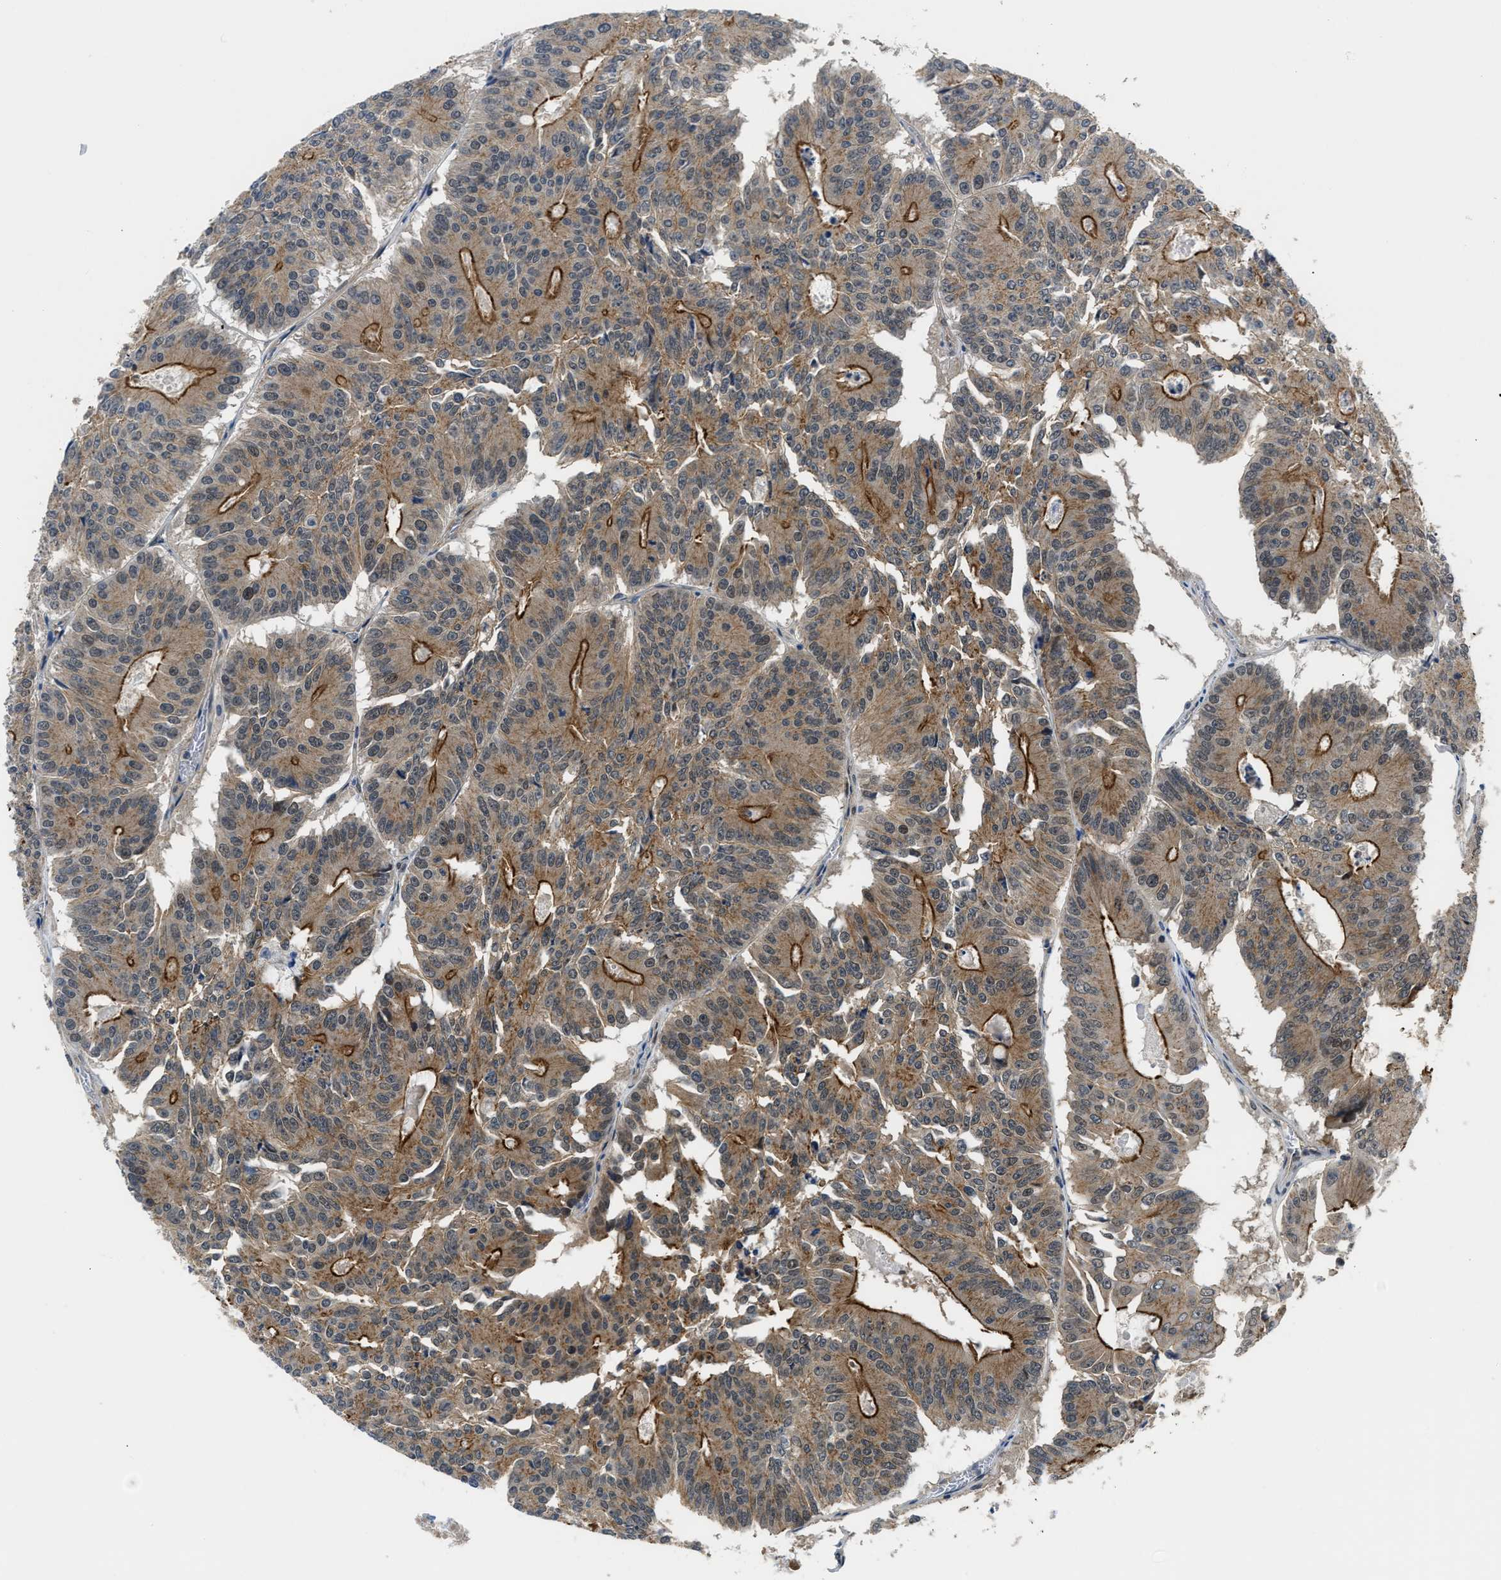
{"staining": {"intensity": "moderate", "quantity": "25%-75%", "location": "cytoplasmic/membranous"}, "tissue": "colorectal cancer", "cell_type": "Tumor cells", "image_type": "cancer", "snomed": [{"axis": "morphology", "description": "Adenocarcinoma, NOS"}, {"axis": "topography", "description": "Colon"}], "caption": "There is medium levels of moderate cytoplasmic/membranous positivity in tumor cells of colorectal cancer (adenocarcinoma), as demonstrated by immunohistochemical staining (brown color).", "gene": "COPS2", "patient": {"sex": "male", "age": 87}}